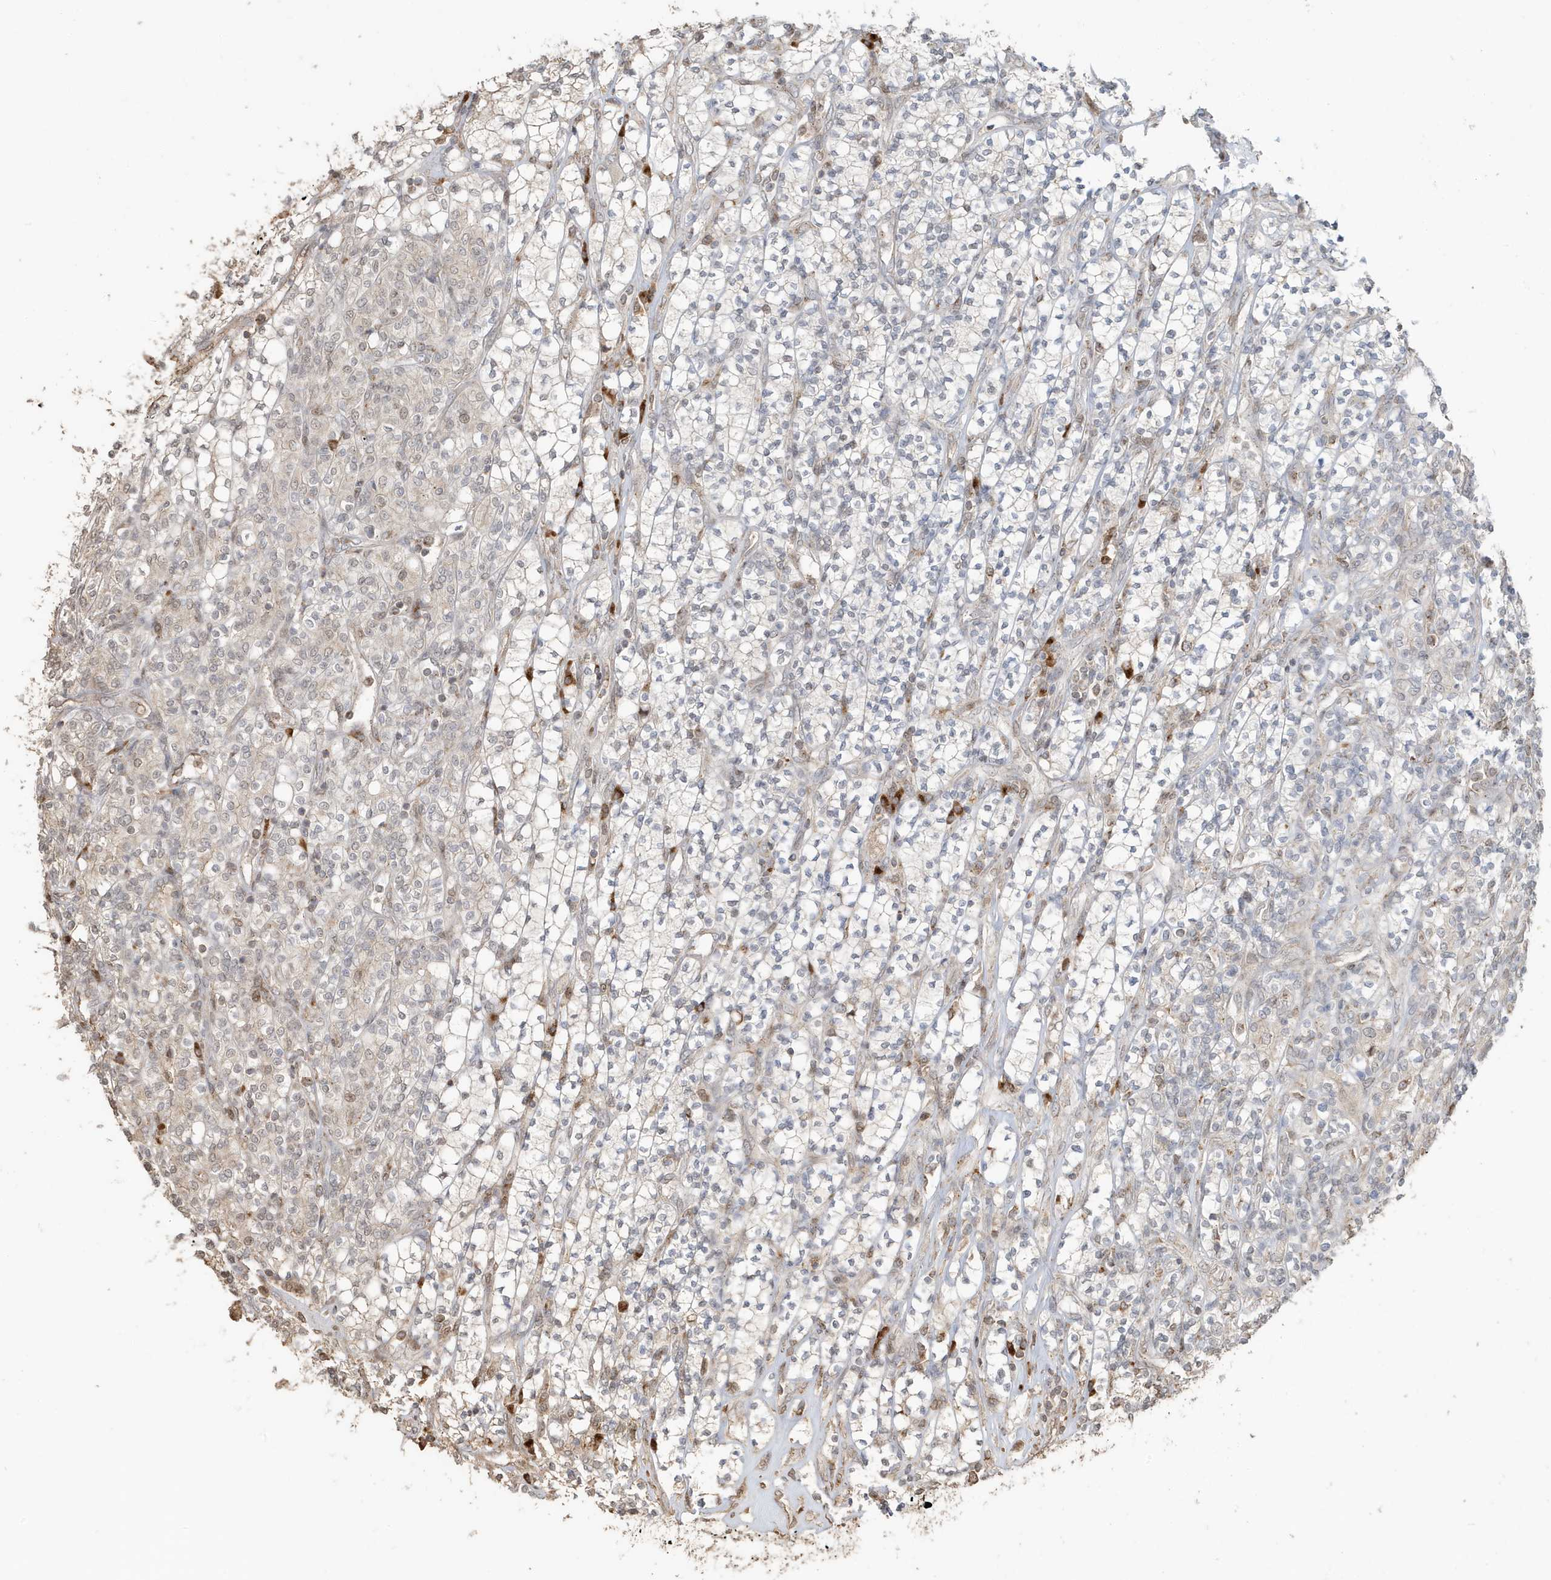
{"staining": {"intensity": "weak", "quantity": "<25%", "location": "cytoplasmic/membranous,nuclear"}, "tissue": "renal cancer", "cell_type": "Tumor cells", "image_type": "cancer", "snomed": [{"axis": "morphology", "description": "Adenocarcinoma, NOS"}, {"axis": "topography", "description": "Kidney"}], "caption": "Micrograph shows no significant protein staining in tumor cells of adenocarcinoma (renal).", "gene": "RER1", "patient": {"sex": "male", "age": 77}}